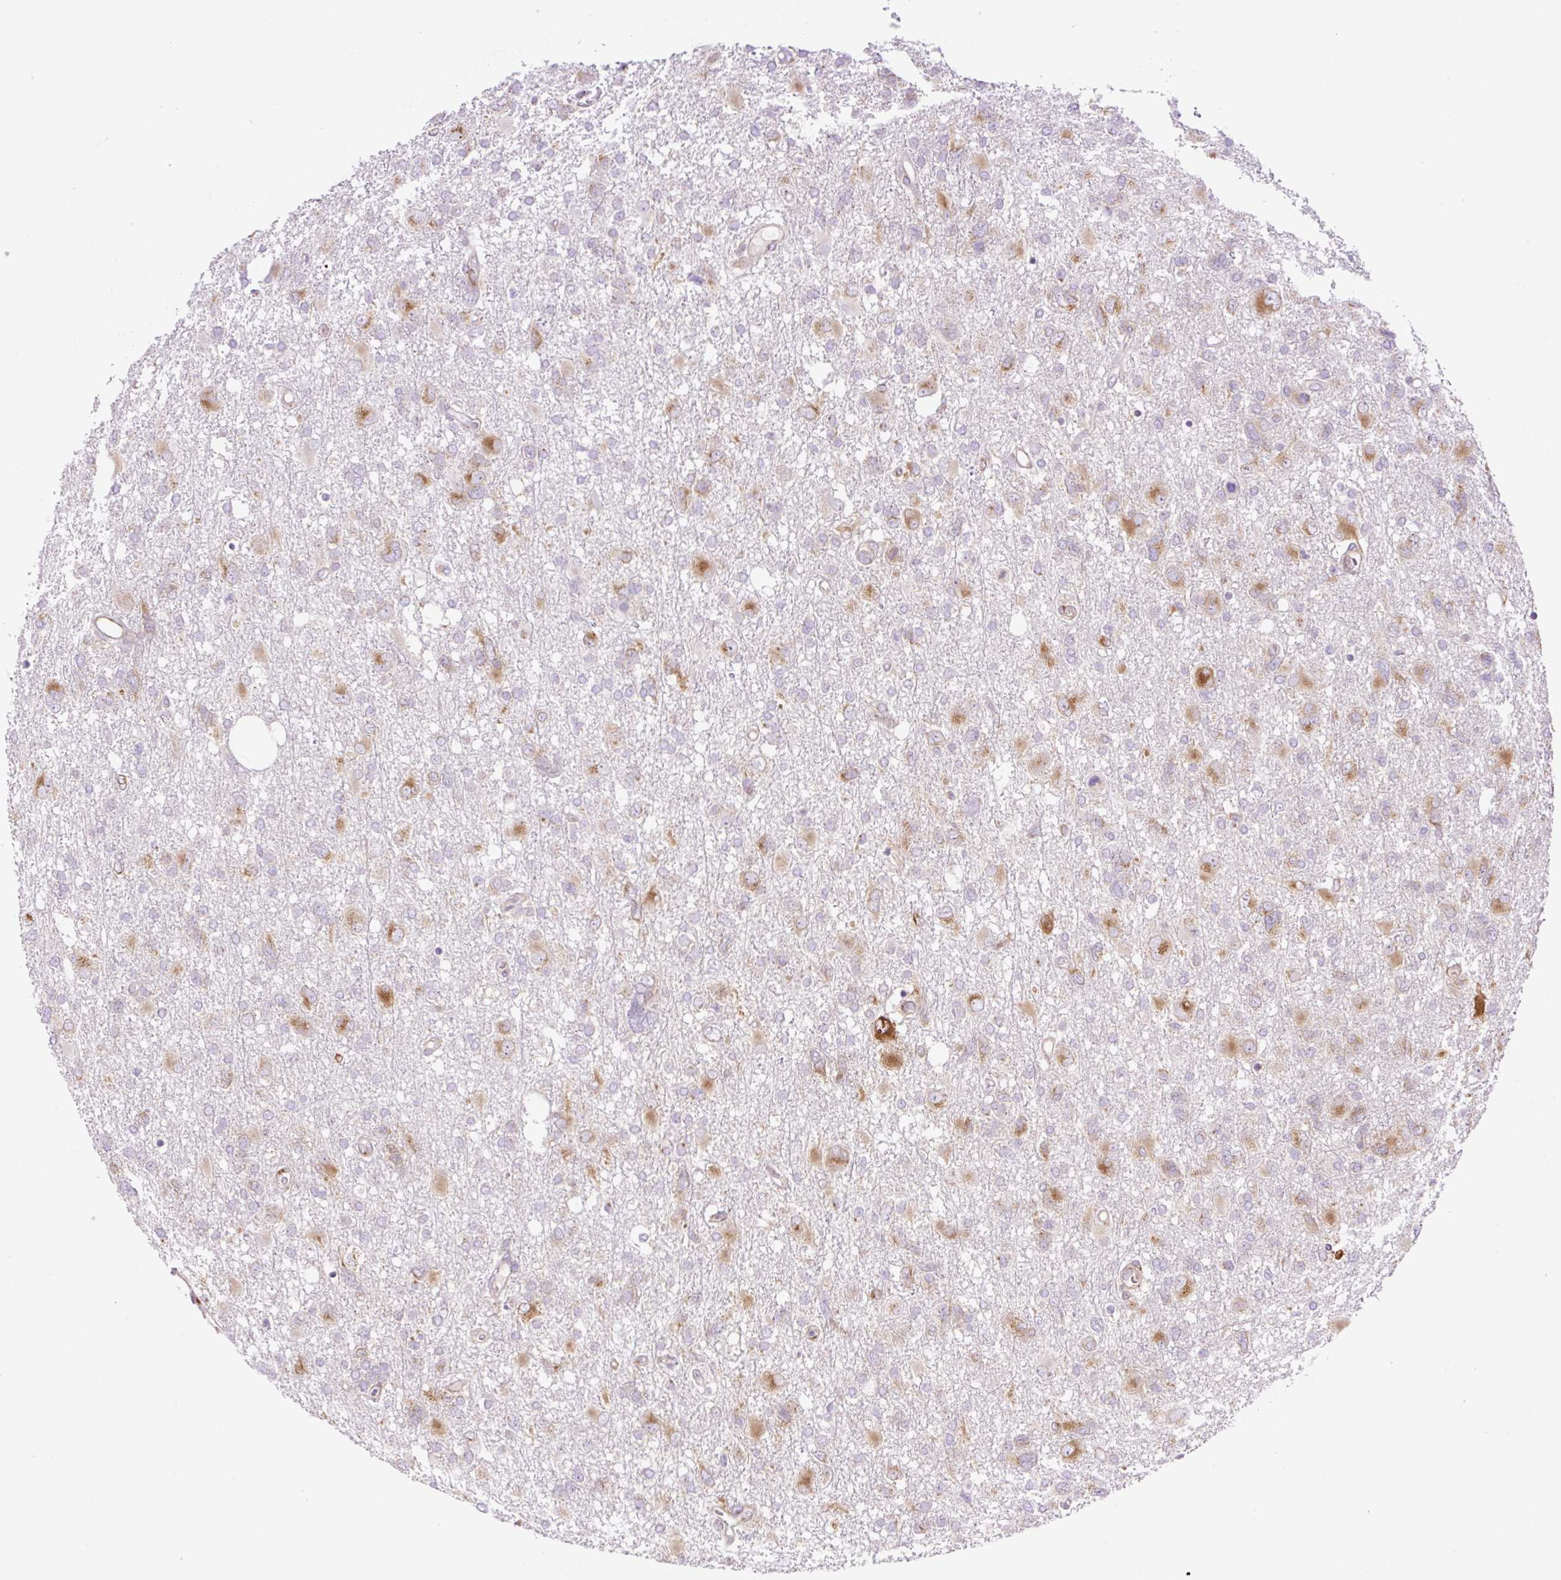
{"staining": {"intensity": "moderate", "quantity": "<25%", "location": "cytoplasmic/membranous"}, "tissue": "glioma", "cell_type": "Tumor cells", "image_type": "cancer", "snomed": [{"axis": "morphology", "description": "Glioma, malignant, High grade"}, {"axis": "topography", "description": "Brain"}], "caption": "This image exhibits immunohistochemistry staining of glioma, with low moderate cytoplasmic/membranous expression in about <25% of tumor cells.", "gene": "RAB30", "patient": {"sex": "male", "age": 61}}